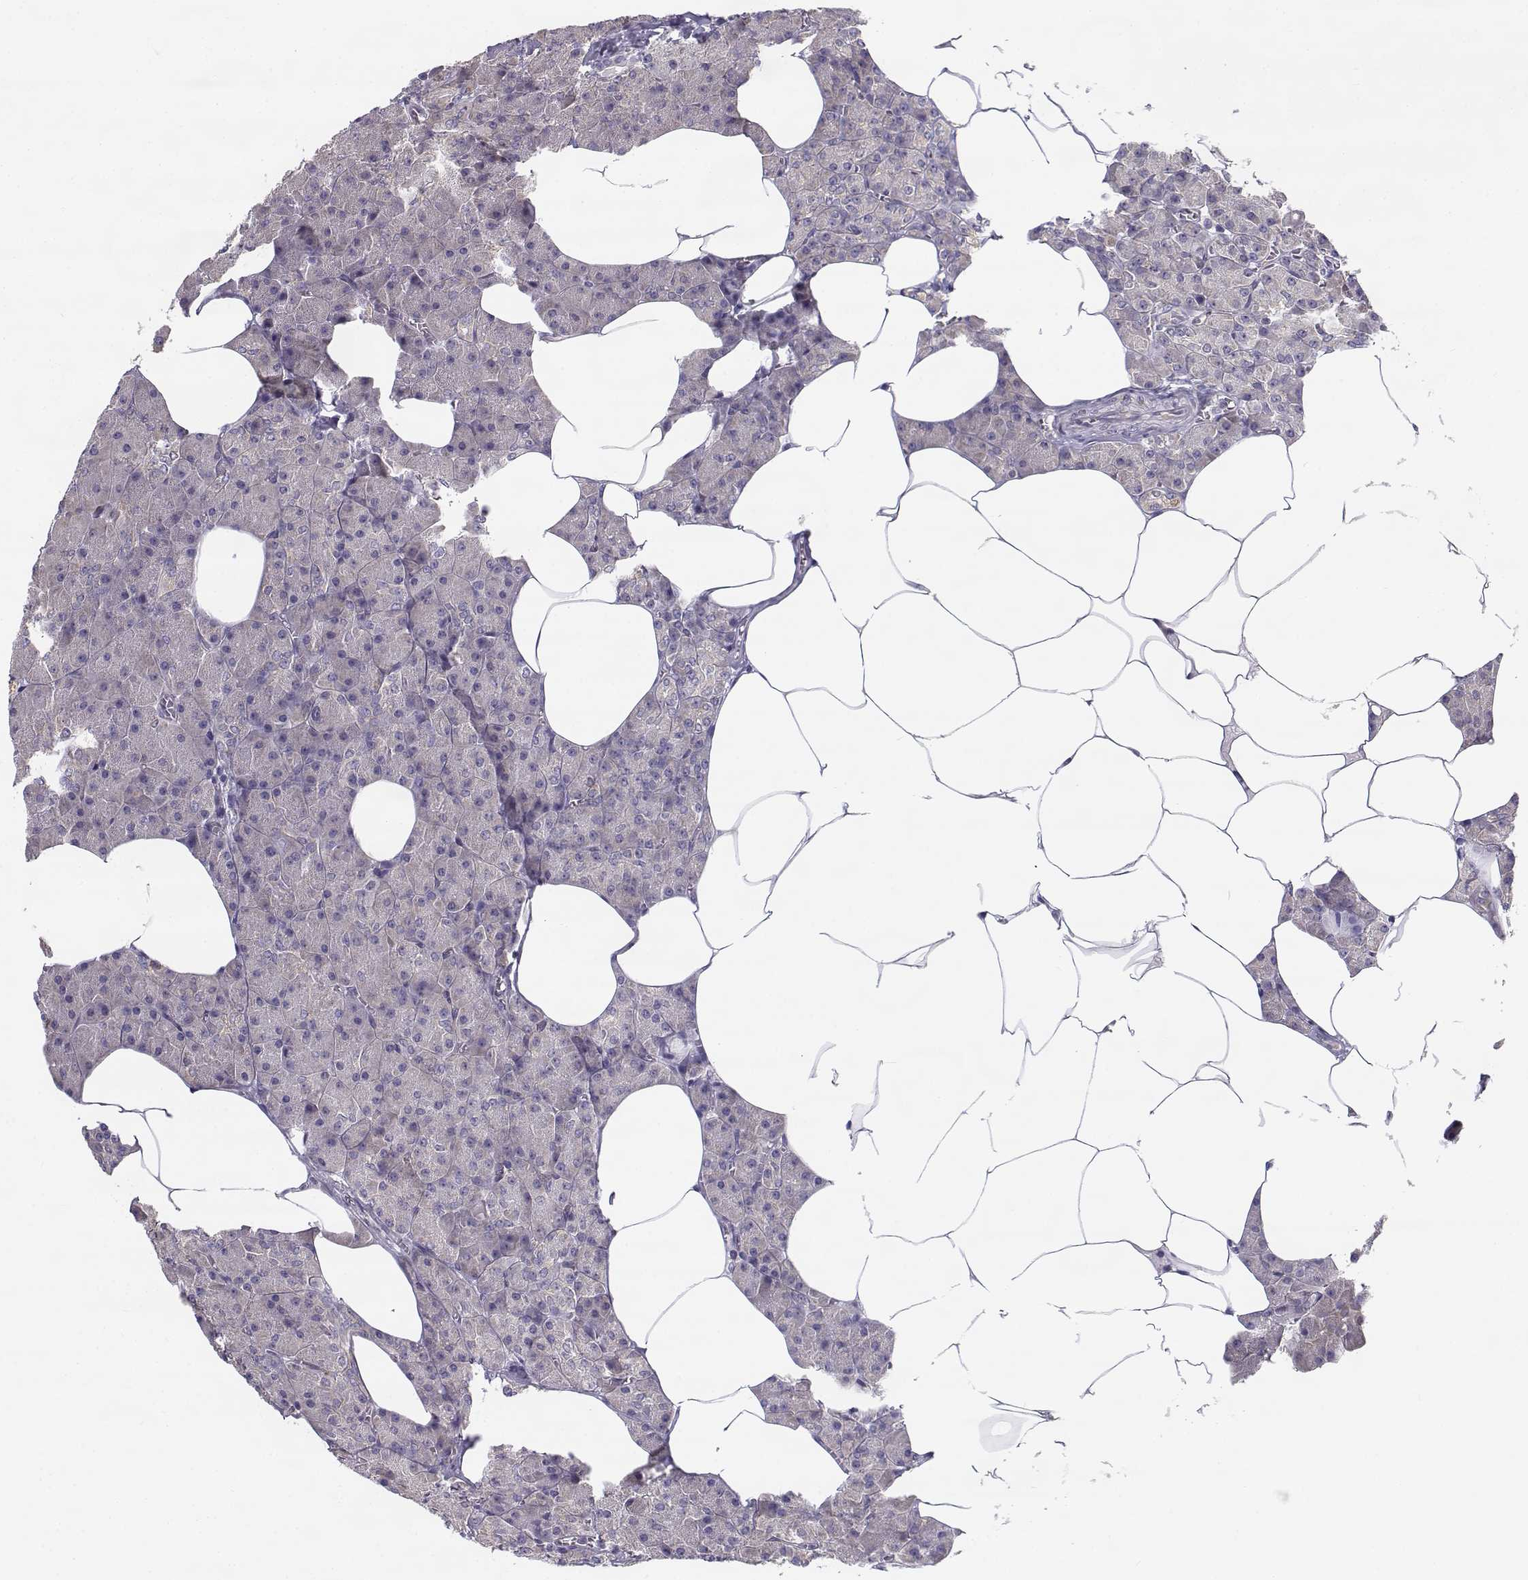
{"staining": {"intensity": "negative", "quantity": "none", "location": "none"}, "tissue": "pancreas", "cell_type": "Exocrine glandular cells", "image_type": "normal", "snomed": [{"axis": "morphology", "description": "Normal tissue, NOS"}, {"axis": "topography", "description": "Pancreas"}], "caption": "IHC photomicrograph of normal pancreas: human pancreas stained with DAB (3,3'-diaminobenzidine) reveals no significant protein expression in exocrine glandular cells.", "gene": "BEND6", "patient": {"sex": "female", "age": 45}}